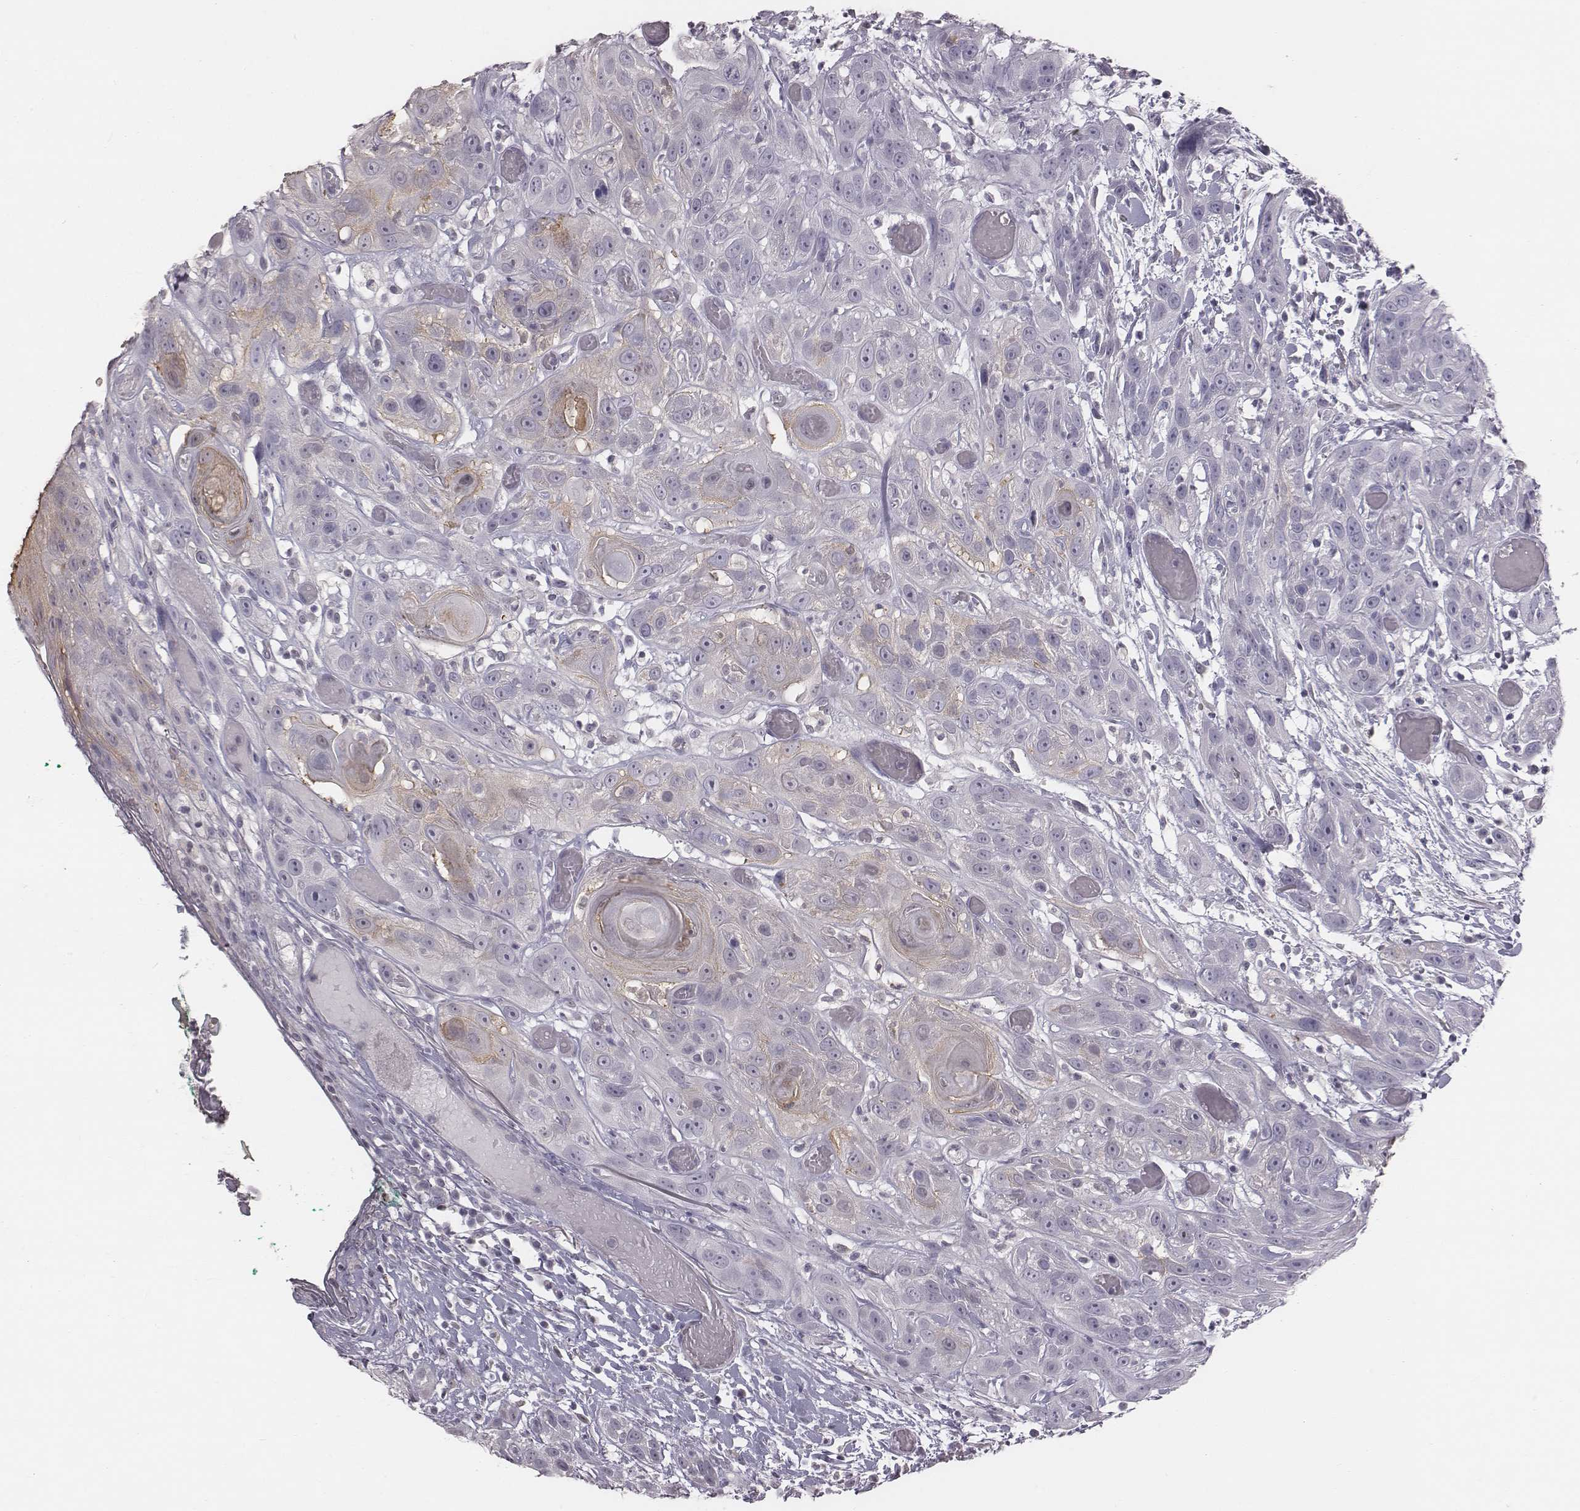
{"staining": {"intensity": "weak", "quantity": "<25%", "location": "cytoplasmic/membranous"}, "tissue": "head and neck cancer", "cell_type": "Tumor cells", "image_type": "cancer", "snomed": [{"axis": "morphology", "description": "Normal tissue, NOS"}, {"axis": "morphology", "description": "Squamous cell carcinoma, NOS"}, {"axis": "topography", "description": "Oral tissue"}, {"axis": "topography", "description": "Salivary gland"}, {"axis": "topography", "description": "Head-Neck"}], "caption": "Squamous cell carcinoma (head and neck) was stained to show a protein in brown. There is no significant positivity in tumor cells.", "gene": "C6orf58", "patient": {"sex": "female", "age": 62}}